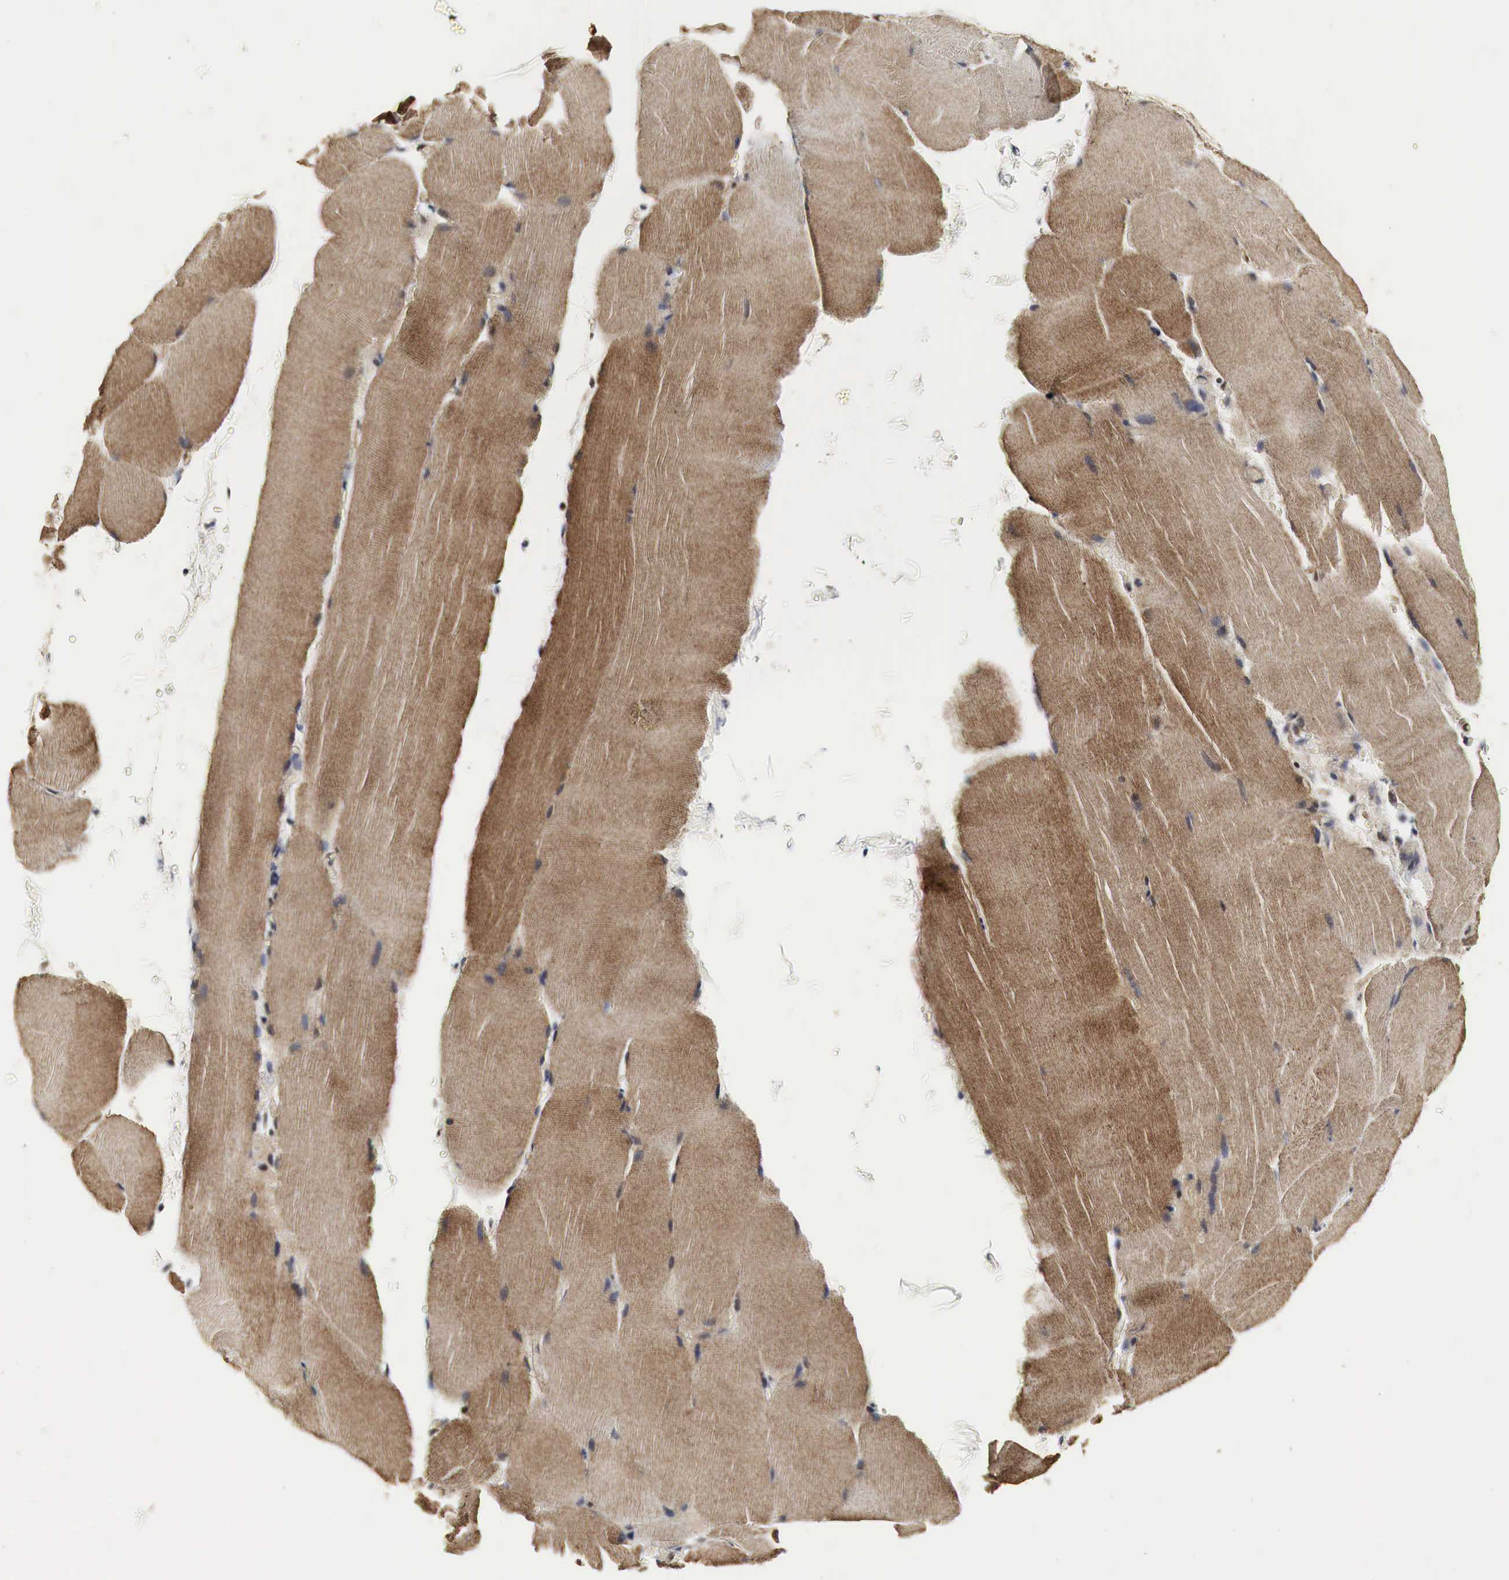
{"staining": {"intensity": "moderate", "quantity": ">75%", "location": "cytoplasmic/membranous"}, "tissue": "skeletal muscle", "cell_type": "Myocytes", "image_type": "normal", "snomed": [{"axis": "morphology", "description": "Normal tissue, NOS"}, {"axis": "topography", "description": "Skeletal muscle"}], "caption": "Skeletal muscle stained for a protein (brown) demonstrates moderate cytoplasmic/membranous positive staining in about >75% of myocytes.", "gene": "SPIN1", "patient": {"sex": "male", "age": 71}}